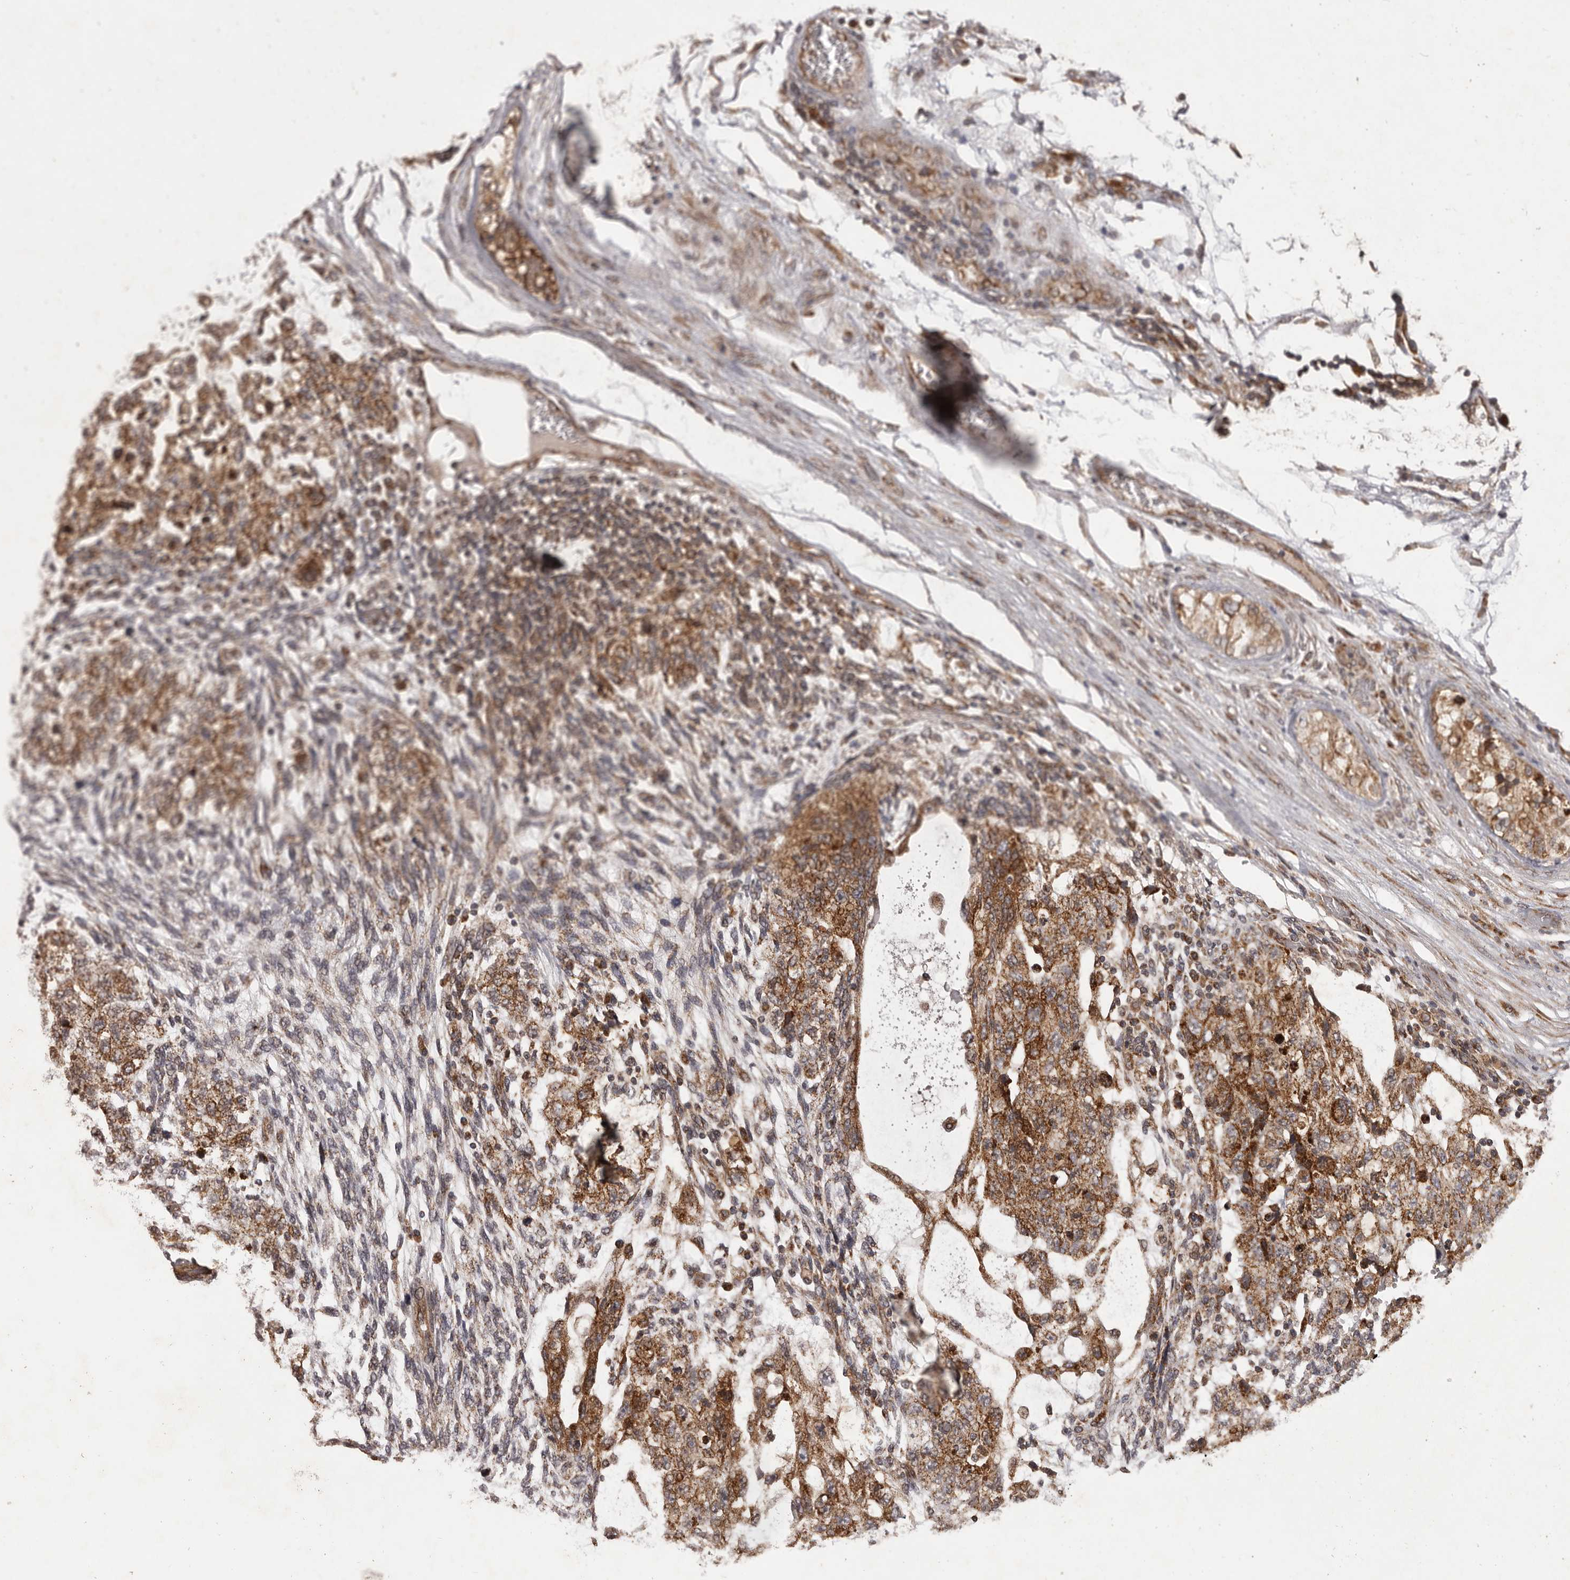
{"staining": {"intensity": "strong", "quantity": ">75%", "location": "cytoplasmic/membranous"}, "tissue": "testis cancer", "cell_type": "Tumor cells", "image_type": "cancer", "snomed": [{"axis": "morphology", "description": "Normal tissue, NOS"}, {"axis": "morphology", "description": "Carcinoma, Embryonal, NOS"}, {"axis": "topography", "description": "Testis"}], "caption": "Human testis cancer stained with a brown dye exhibits strong cytoplasmic/membranous positive staining in approximately >75% of tumor cells.", "gene": "CHRM2", "patient": {"sex": "male", "age": 36}}